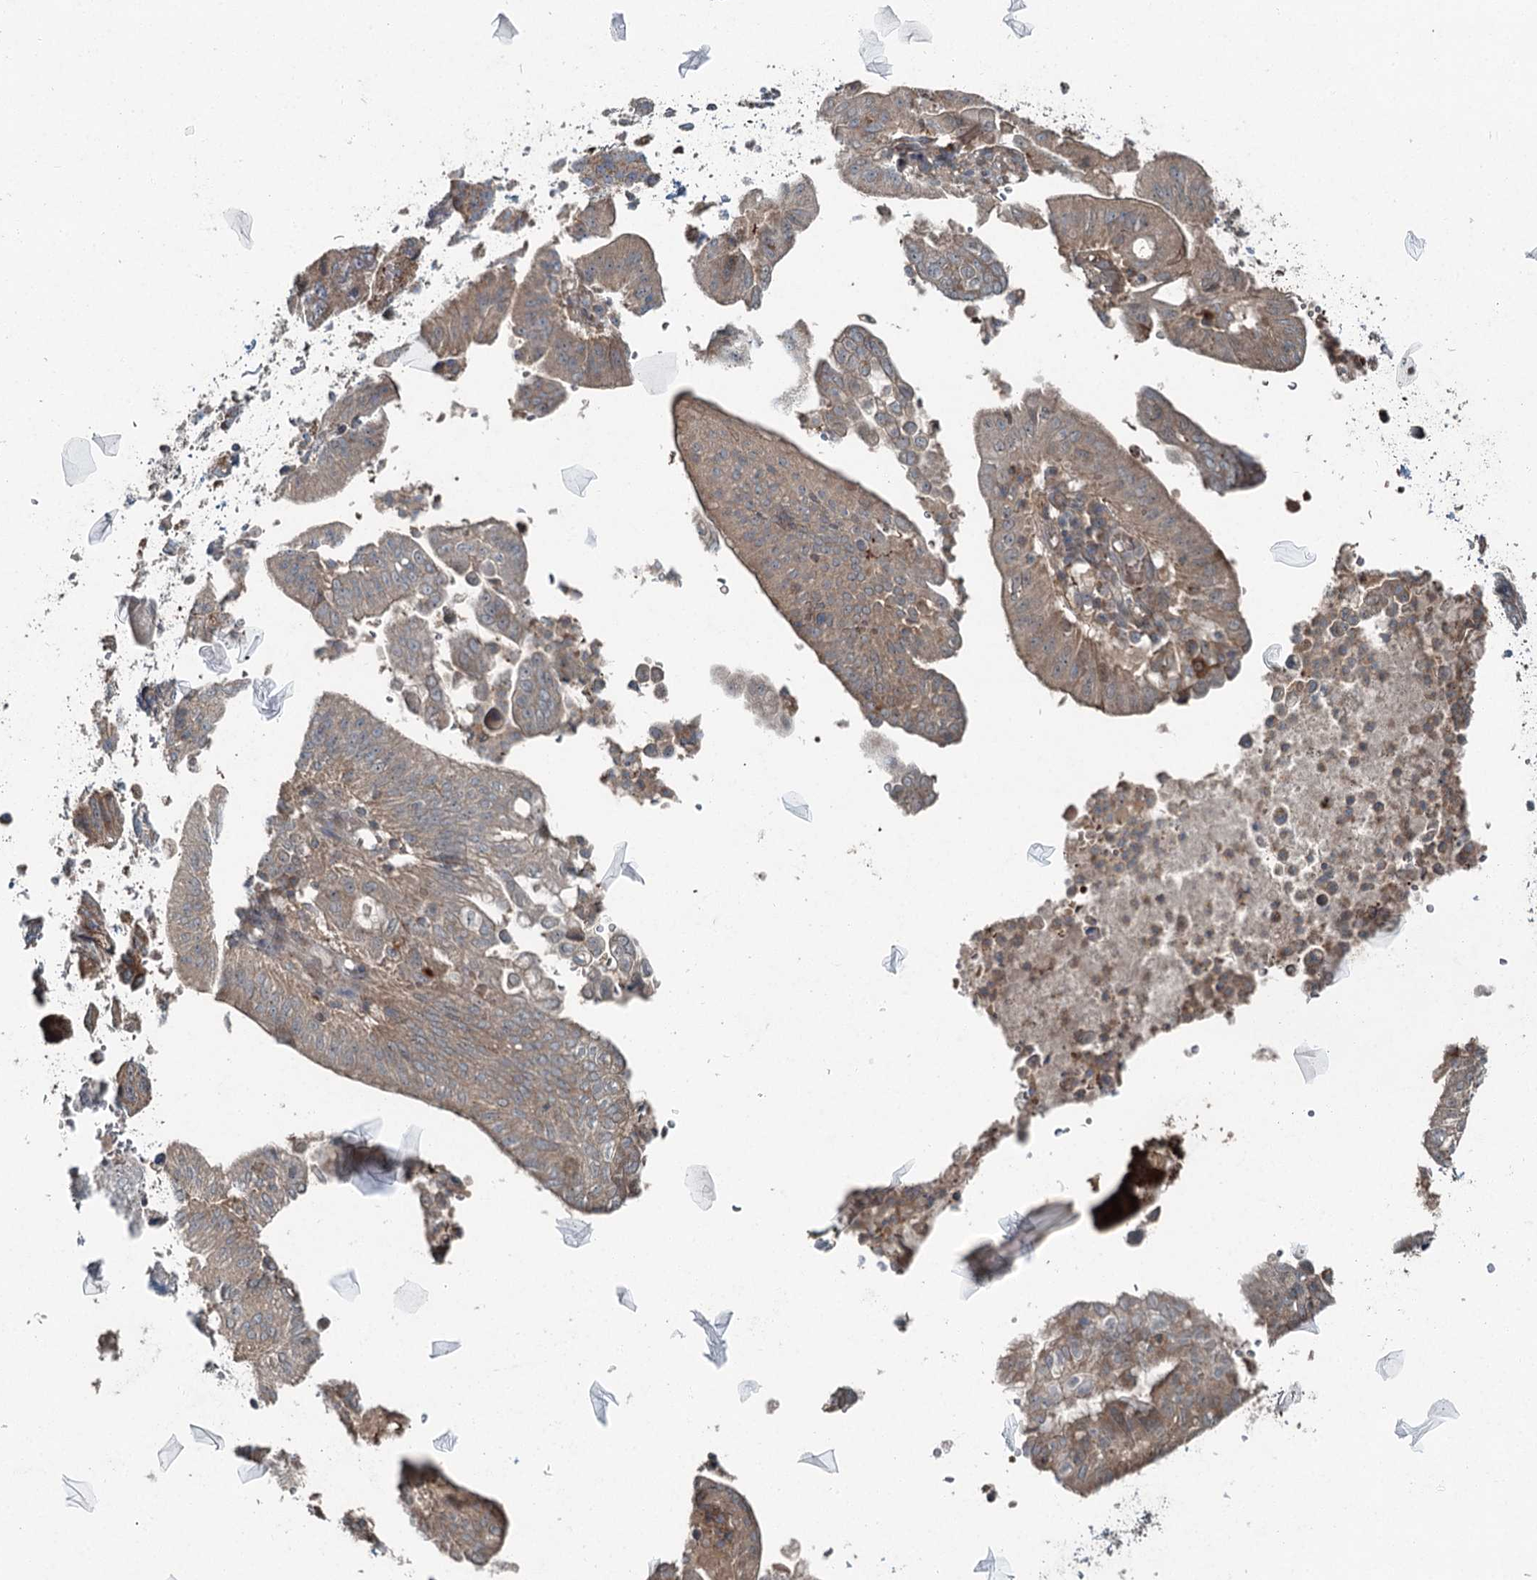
{"staining": {"intensity": "weak", "quantity": ">75%", "location": "cytoplasmic/membranous"}, "tissue": "pancreatic cancer", "cell_type": "Tumor cells", "image_type": "cancer", "snomed": [{"axis": "morphology", "description": "Adenocarcinoma, NOS"}, {"axis": "topography", "description": "Pancreas"}], "caption": "Human adenocarcinoma (pancreatic) stained for a protein (brown) displays weak cytoplasmic/membranous positive expression in about >75% of tumor cells.", "gene": "SKIC3", "patient": {"sex": "male", "age": 68}}